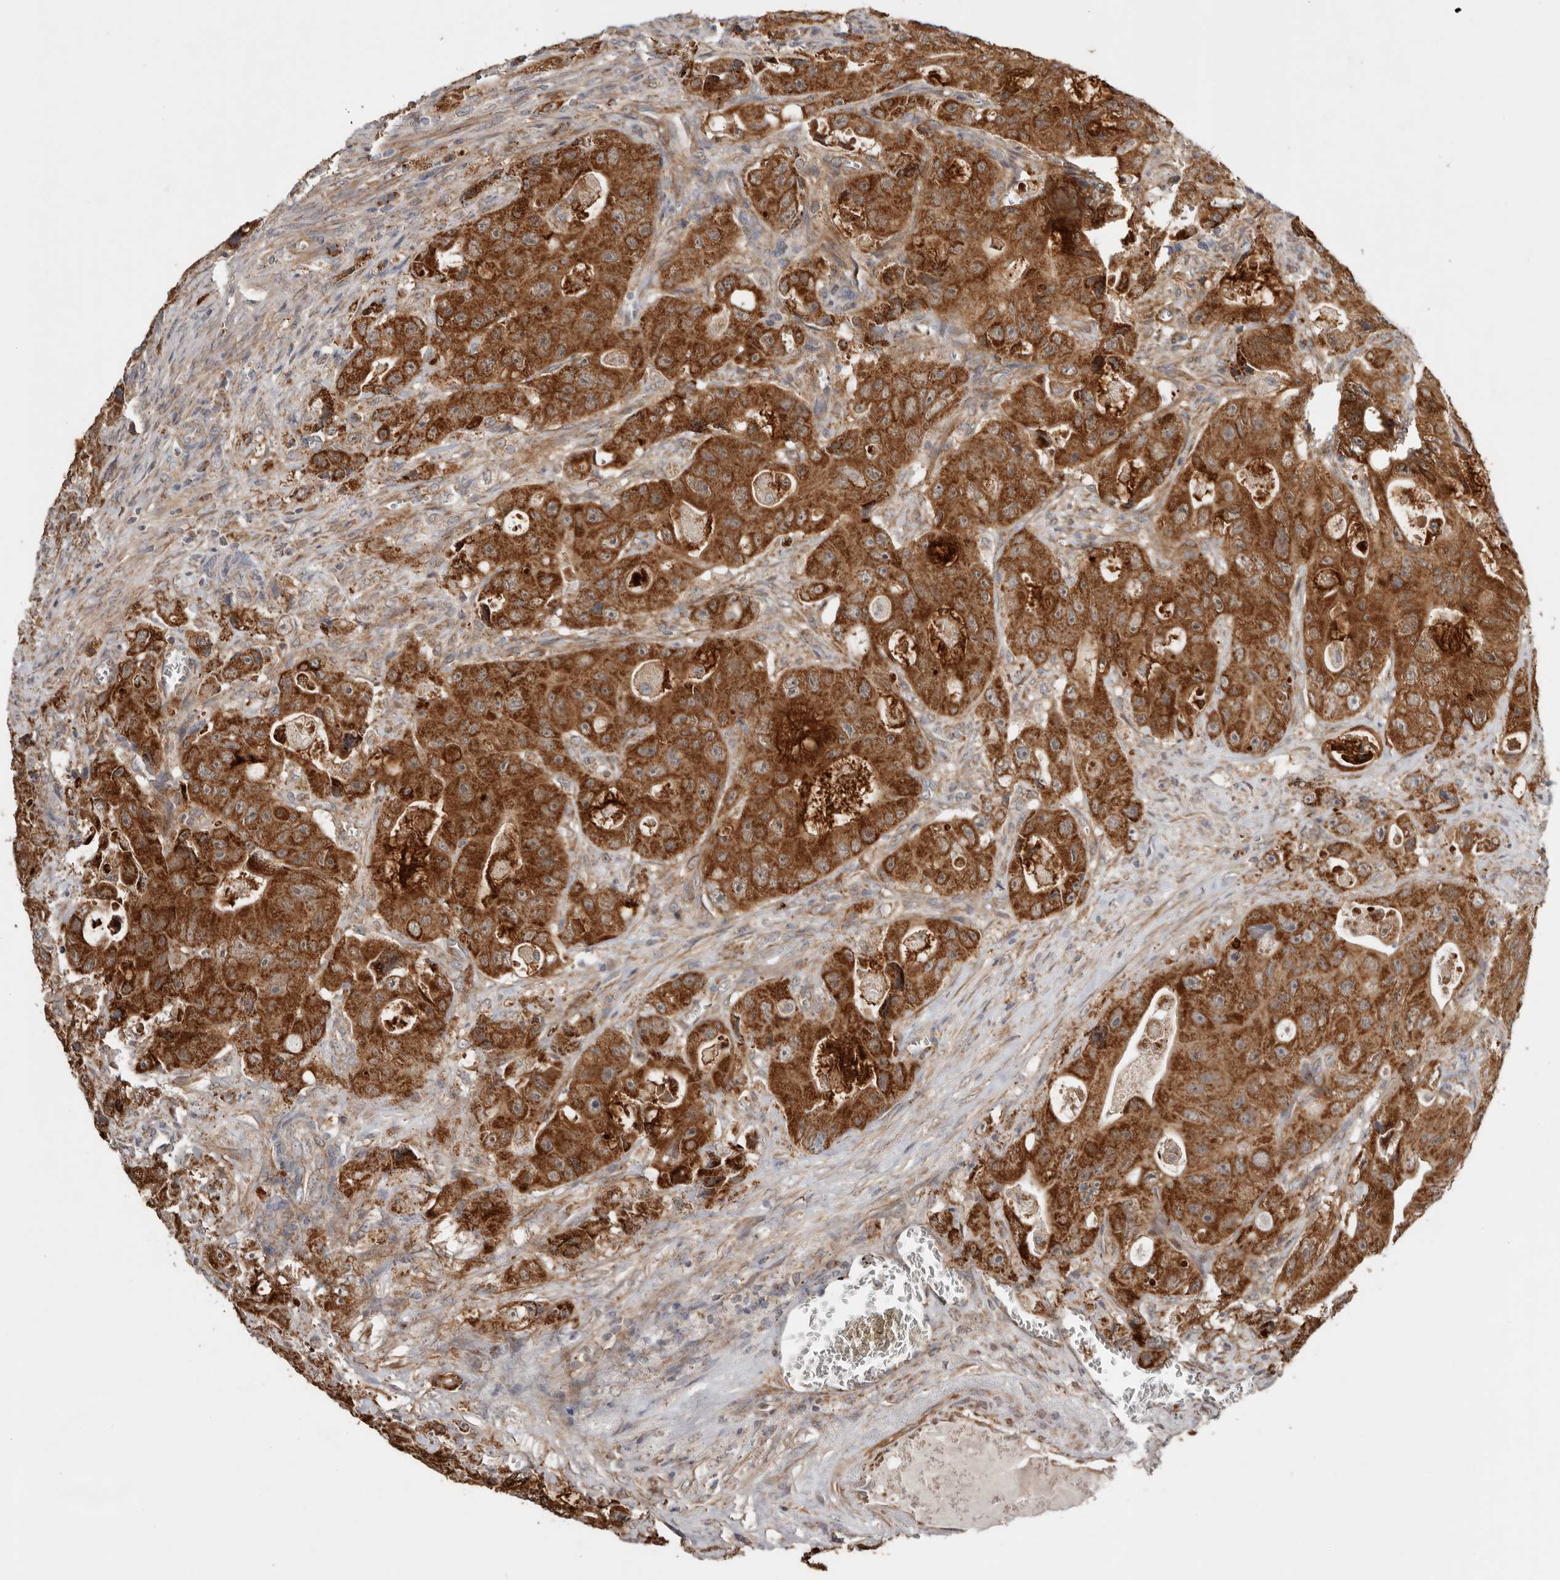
{"staining": {"intensity": "strong", "quantity": ">75%", "location": "cytoplasmic/membranous"}, "tissue": "colorectal cancer", "cell_type": "Tumor cells", "image_type": "cancer", "snomed": [{"axis": "morphology", "description": "Adenocarcinoma, NOS"}, {"axis": "topography", "description": "Colon"}], "caption": "Colorectal adenocarcinoma was stained to show a protein in brown. There is high levels of strong cytoplasmic/membranous positivity in approximately >75% of tumor cells.", "gene": "PROKR1", "patient": {"sex": "female", "age": 46}}